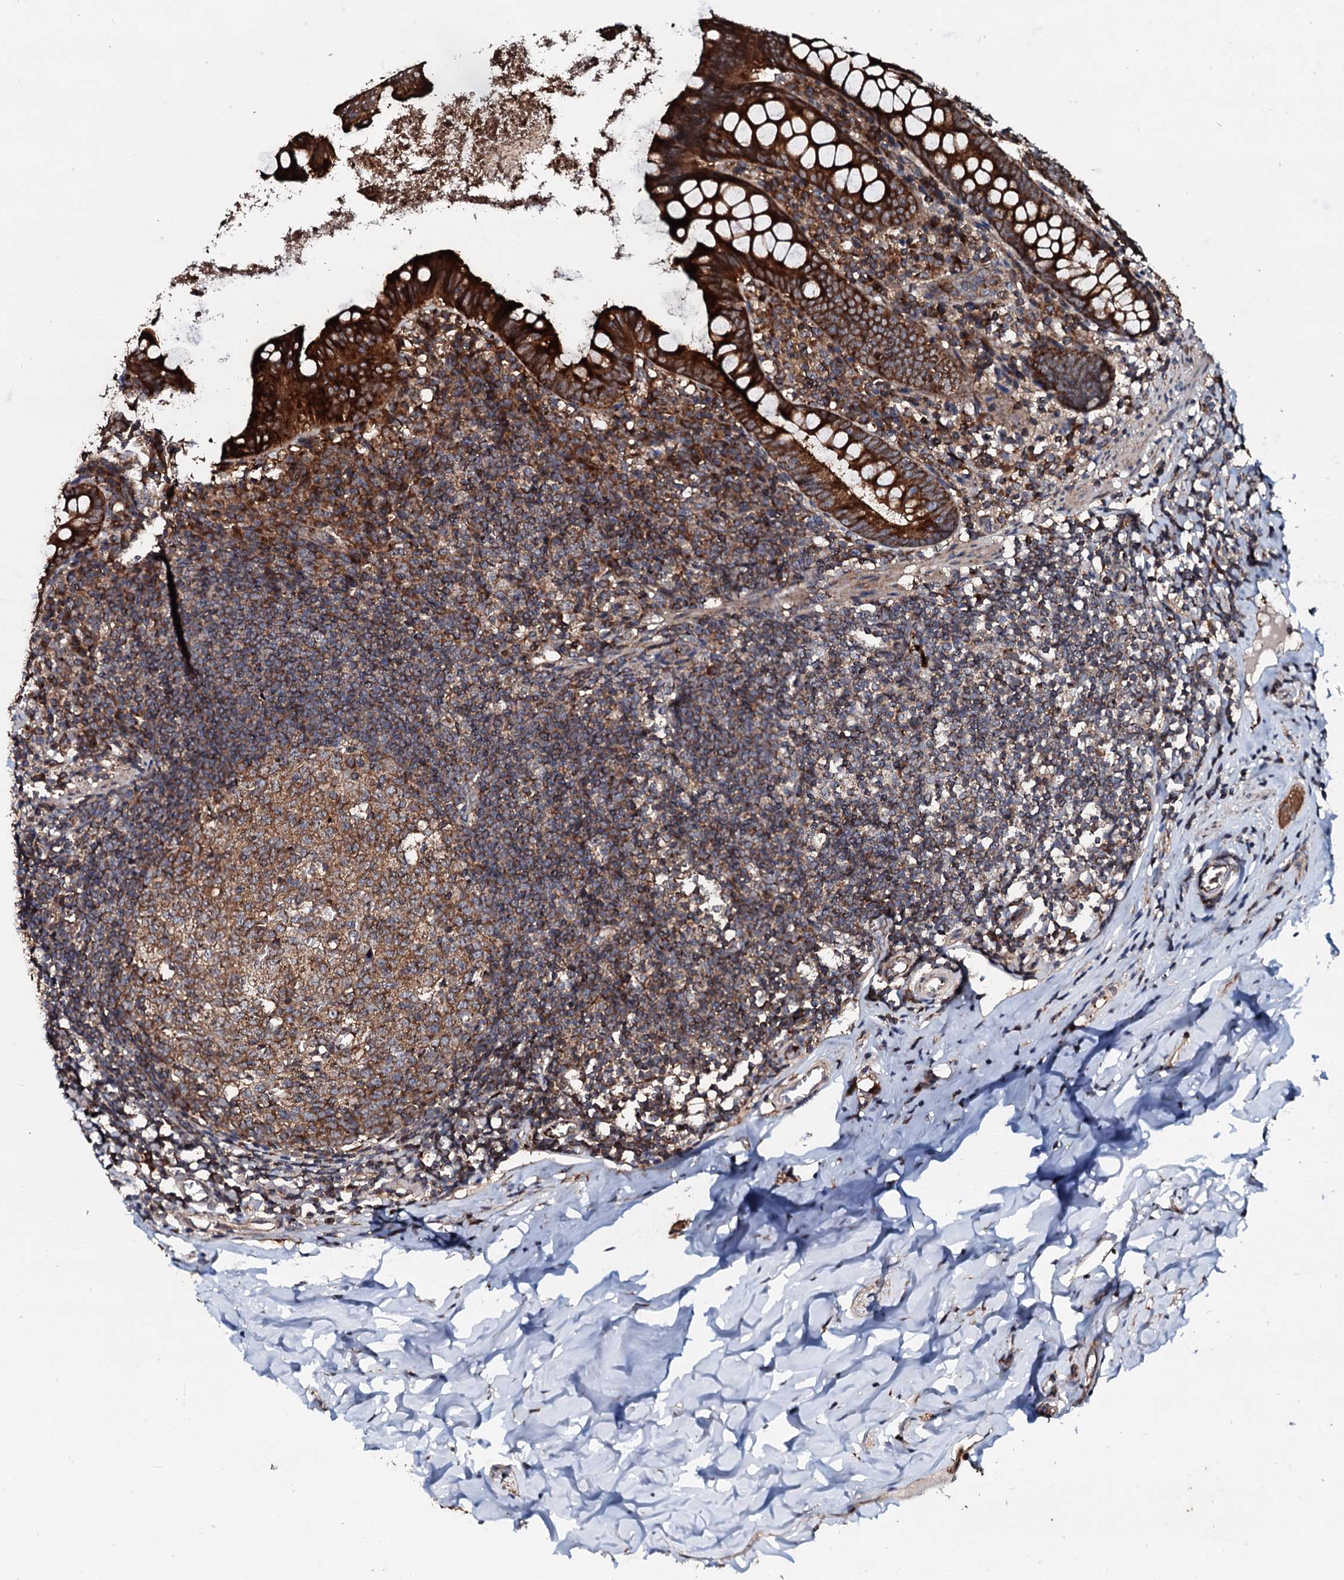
{"staining": {"intensity": "strong", "quantity": ">75%", "location": "cytoplasmic/membranous"}, "tissue": "appendix", "cell_type": "Glandular cells", "image_type": "normal", "snomed": [{"axis": "morphology", "description": "Normal tissue, NOS"}, {"axis": "topography", "description": "Appendix"}], "caption": "The micrograph displays a brown stain indicating the presence of a protein in the cytoplasmic/membranous of glandular cells in appendix.", "gene": "ENSG00000256591", "patient": {"sex": "female", "age": 51}}